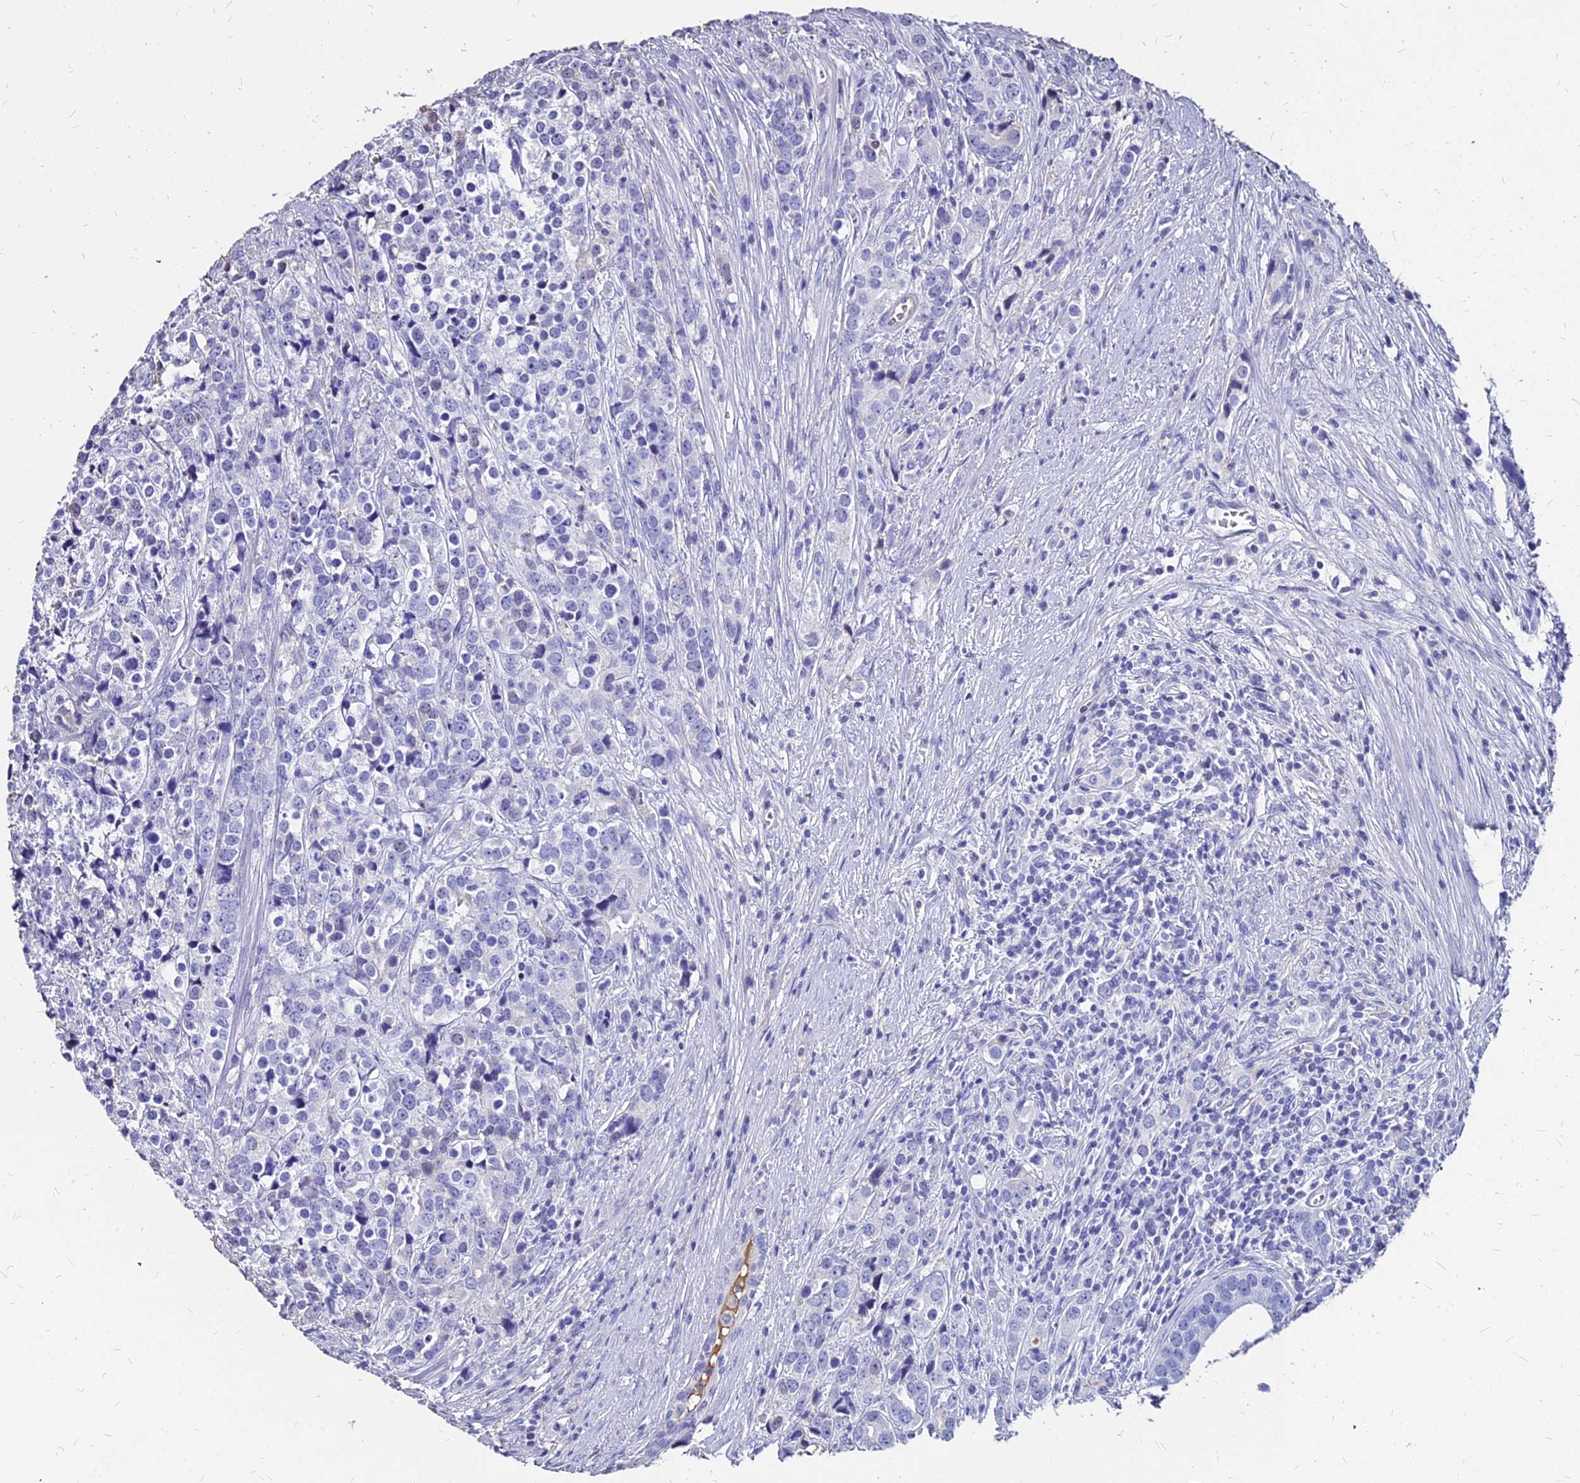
{"staining": {"intensity": "negative", "quantity": "none", "location": "none"}, "tissue": "prostate cancer", "cell_type": "Tumor cells", "image_type": "cancer", "snomed": [{"axis": "morphology", "description": "Adenocarcinoma, High grade"}, {"axis": "topography", "description": "Prostate"}], "caption": "An IHC photomicrograph of prostate cancer (adenocarcinoma (high-grade)) is shown. There is no staining in tumor cells of prostate cancer (adenocarcinoma (high-grade)).", "gene": "NME5", "patient": {"sex": "male", "age": 71}}